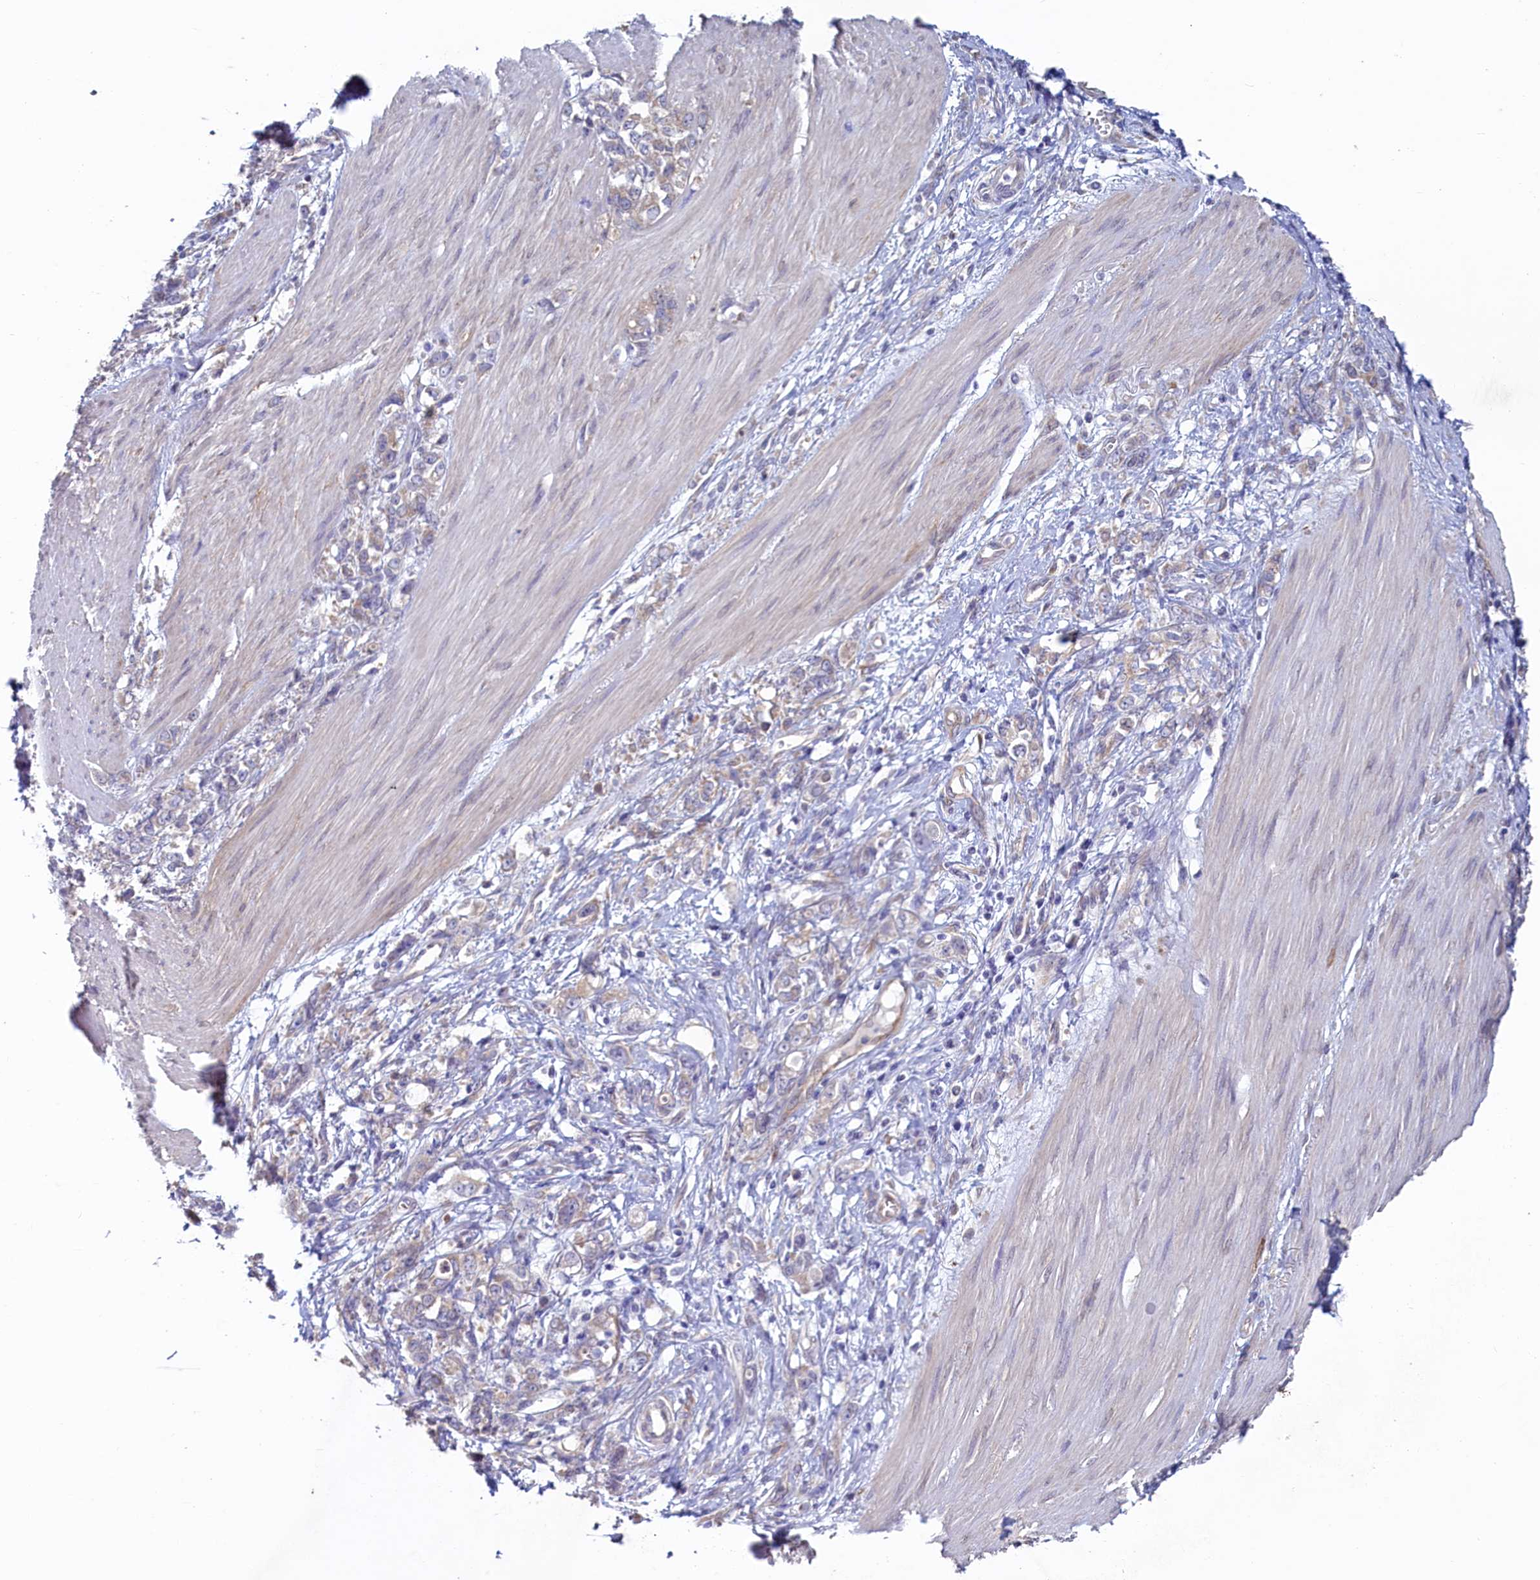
{"staining": {"intensity": "moderate", "quantity": "25%-75%", "location": "cytoplasmic/membranous"}, "tissue": "stomach cancer", "cell_type": "Tumor cells", "image_type": "cancer", "snomed": [{"axis": "morphology", "description": "Adenocarcinoma, NOS"}, {"axis": "topography", "description": "Stomach"}], "caption": "IHC (DAB) staining of adenocarcinoma (stomach) reveals moderate cytoplasmic/membranous protein positivity in about 25%-75% of tumor cells. Nuclei are stained in blue.", "gene": "SPATA2L", "patient": {"sex": "female", "age": 76}}